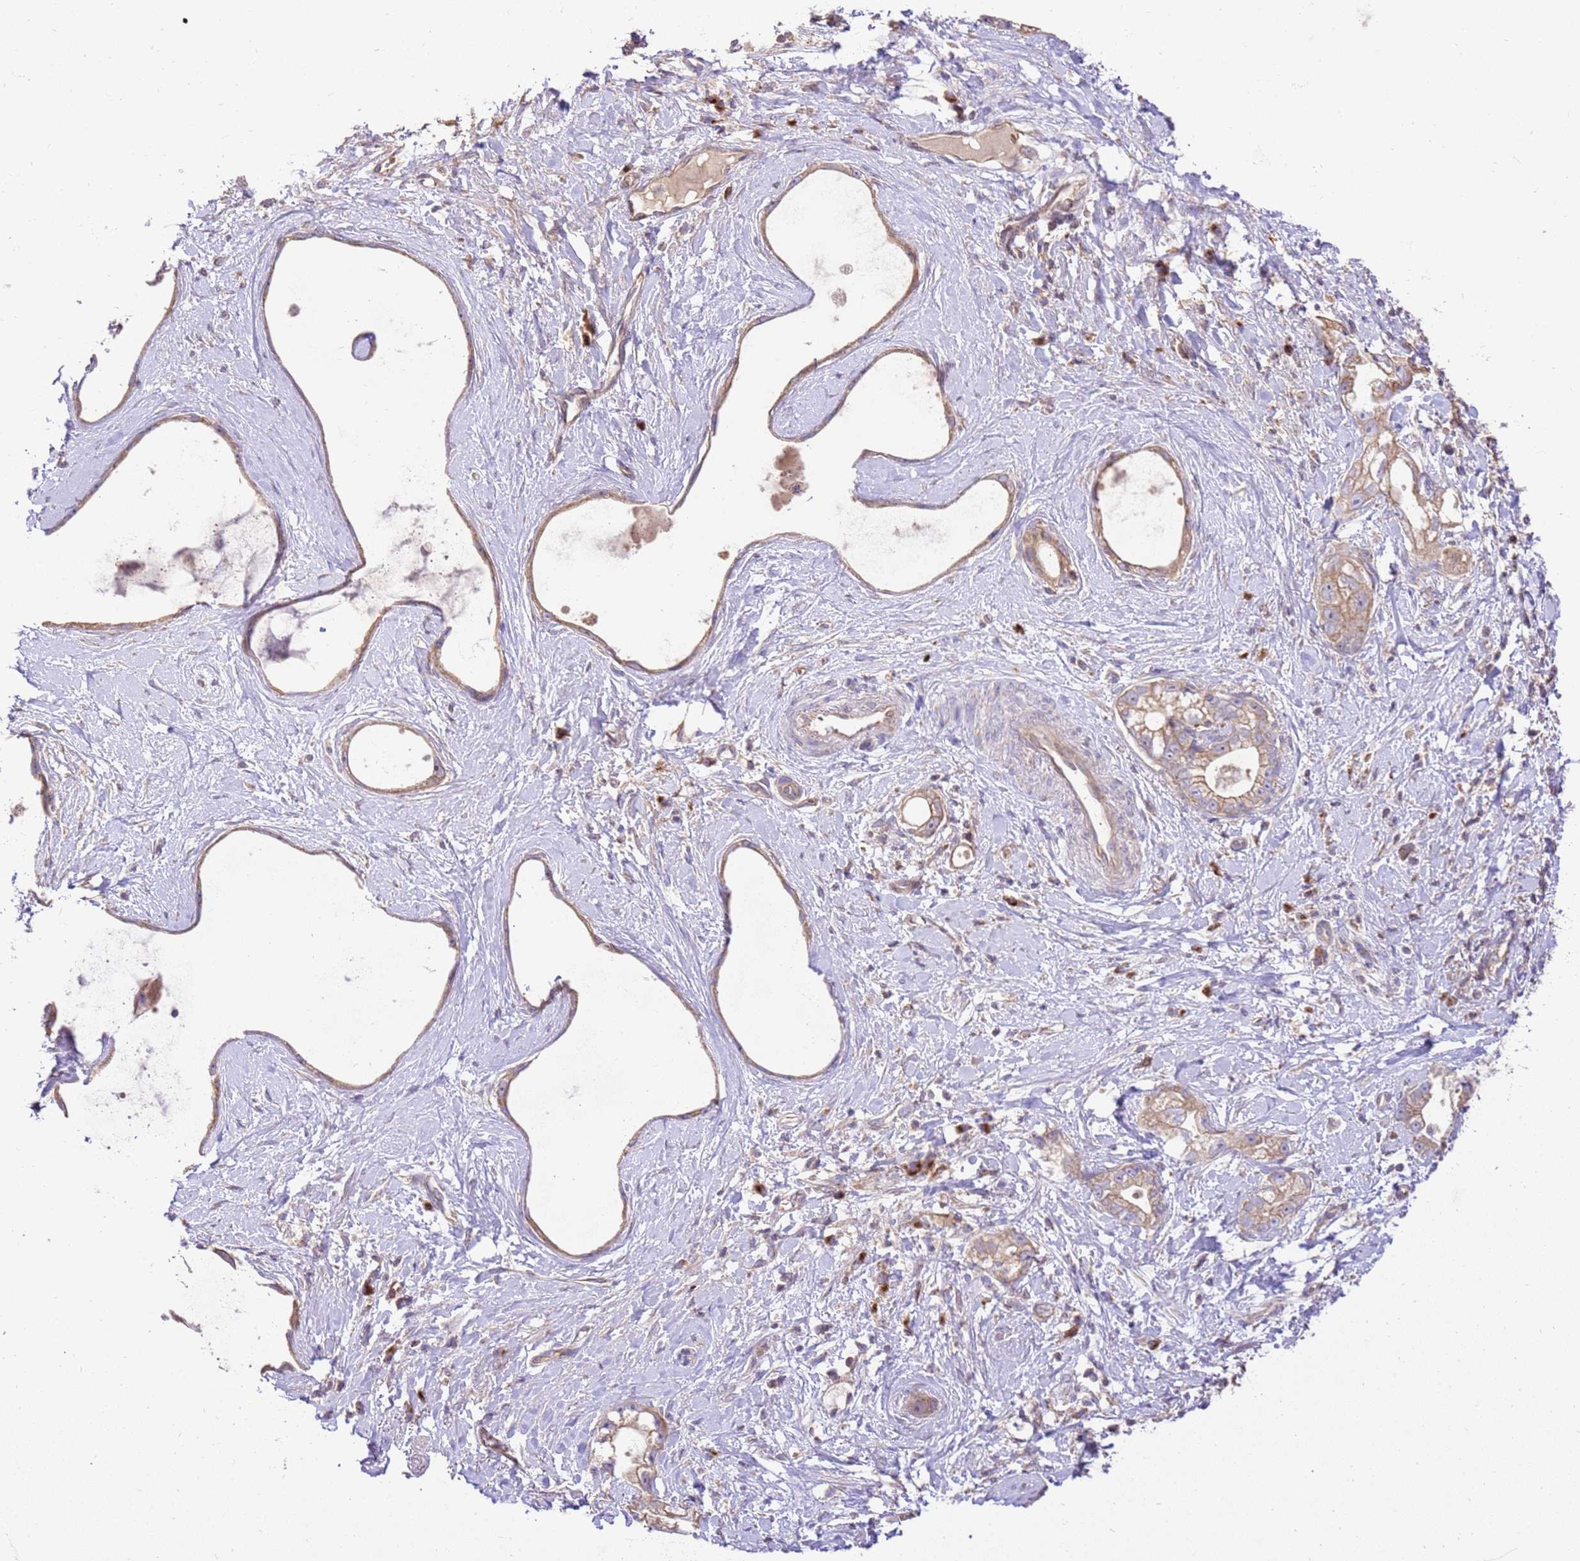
{"staining": {"intensity": "moderate", "quantity": ">75%", "location": "cytoplasmic/membranous"}, "tissue": "stomach cancer", "cell_type": "Tumor cells", "image_type": "cancer", "snomed": [{"axis": "morphology", "description": "Adenocarcinoma, NOS"}, {"axis": "topography", "description": "Stomach"}], "caption": "Immunohistochemical staining of stomach cancer reveals moderate cytoplasmic/membranous protein positivity in approximately >75% of tumor cells. Using DAB (3,3'-diaminobenzidine) (brown) and hematoxylin (blue) stains, captured at high magnification using brightfield microscopy.", "gene": "SPATA2L", "patient": {"sex": "male", "age": 55}}